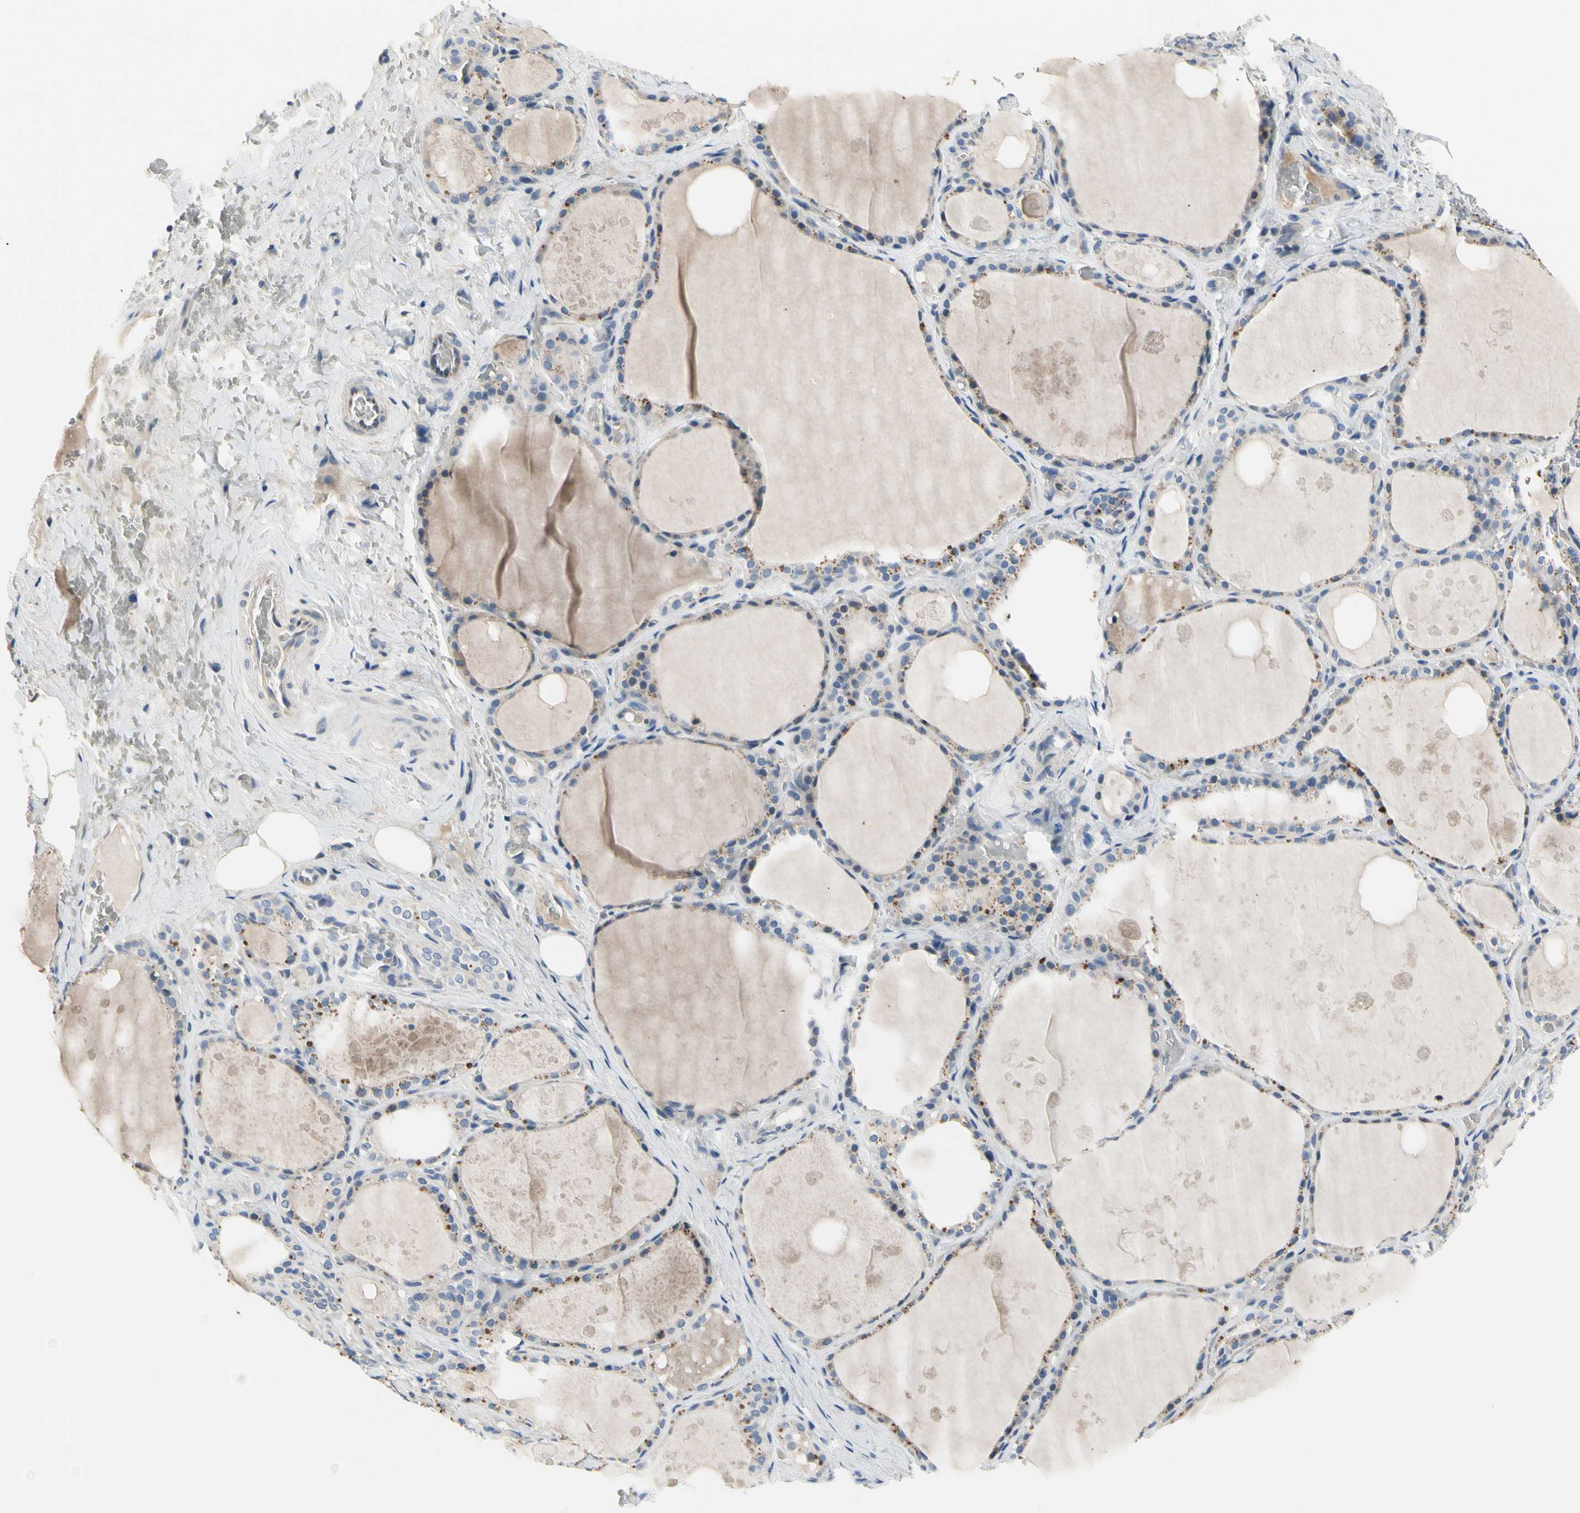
{"staining": {"intensity": "moderate", "quantity": "<25%", "location": "cytoplasmic/membranous"}, "tissue": "thyroid gland", "cell_type": "Glandular cells", "image_type": "normal", "snomed": [{"axis": "morphology", "description": "Normal tissue, NOS"}, {"axis": "topography", "description": "Thyroid gland"}], "caption": "A low amount of moderate cytoplasmic/membranous staining is appreciated in approximately <25% of glandular cells in unremarkable thyroid gland.", "gene": "NFASC", "patient": {"sex": "male", "age": 61}}